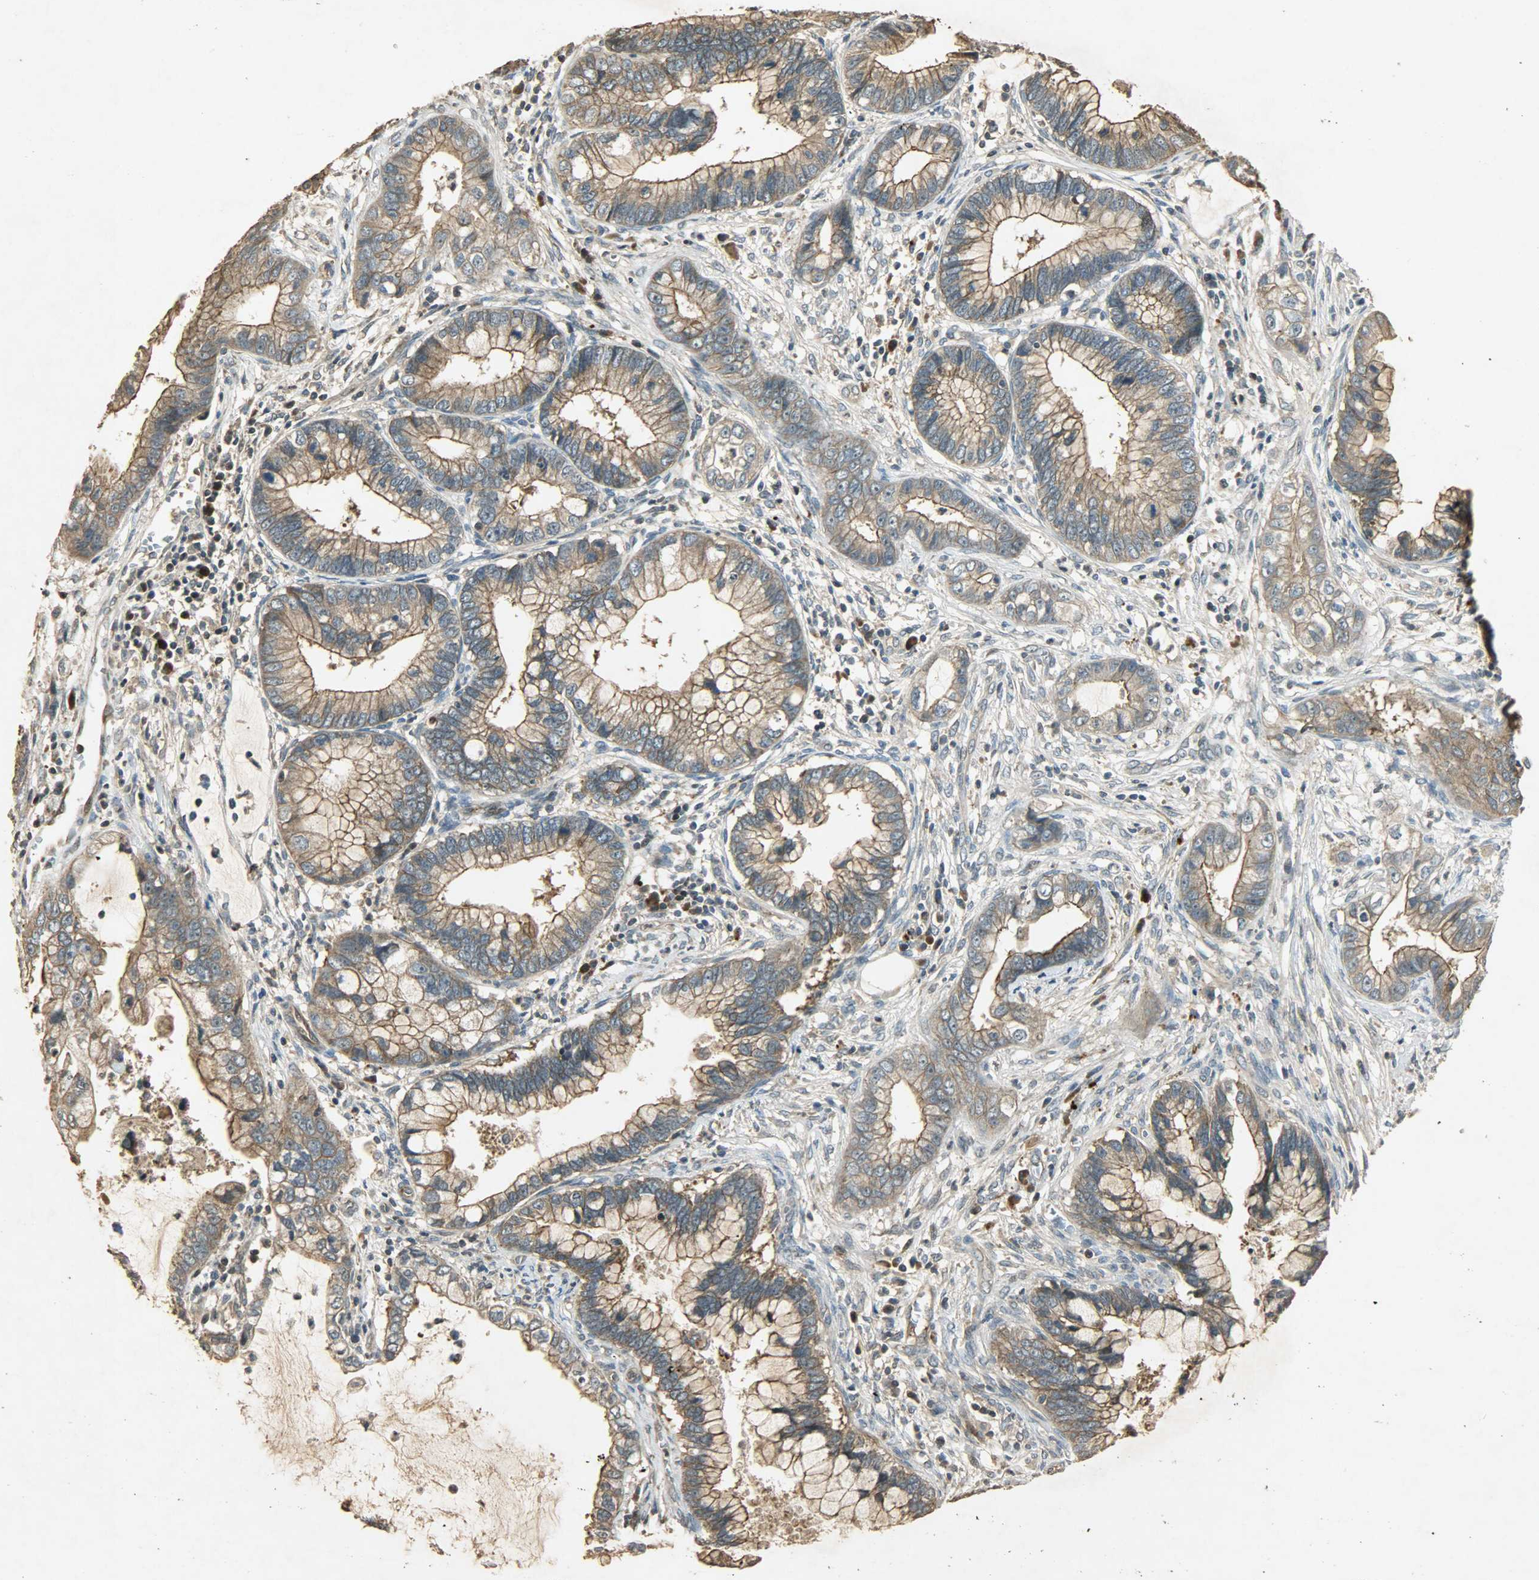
{"staining": {"intensity": "moderate", "quantity": ">75%", "location": "cytoplasmic/membranous"}, "tissue": "cervical cancer", "cell_type": "Tumor cells", "image_type": "cancer", "snomed": [{"axis": "morphology", "description": "Adenocarcinoma, NOS"}, {"axis": "topography", "description": "Cervix"}], "caption": "Human cervical cancer stained with a brown dye reveals moderate cytoplasmic/membranous positive staining in about >75% of tumor cells.", "gene": "ATP2B1", "patient": {"sex": "female", "age": 44}}